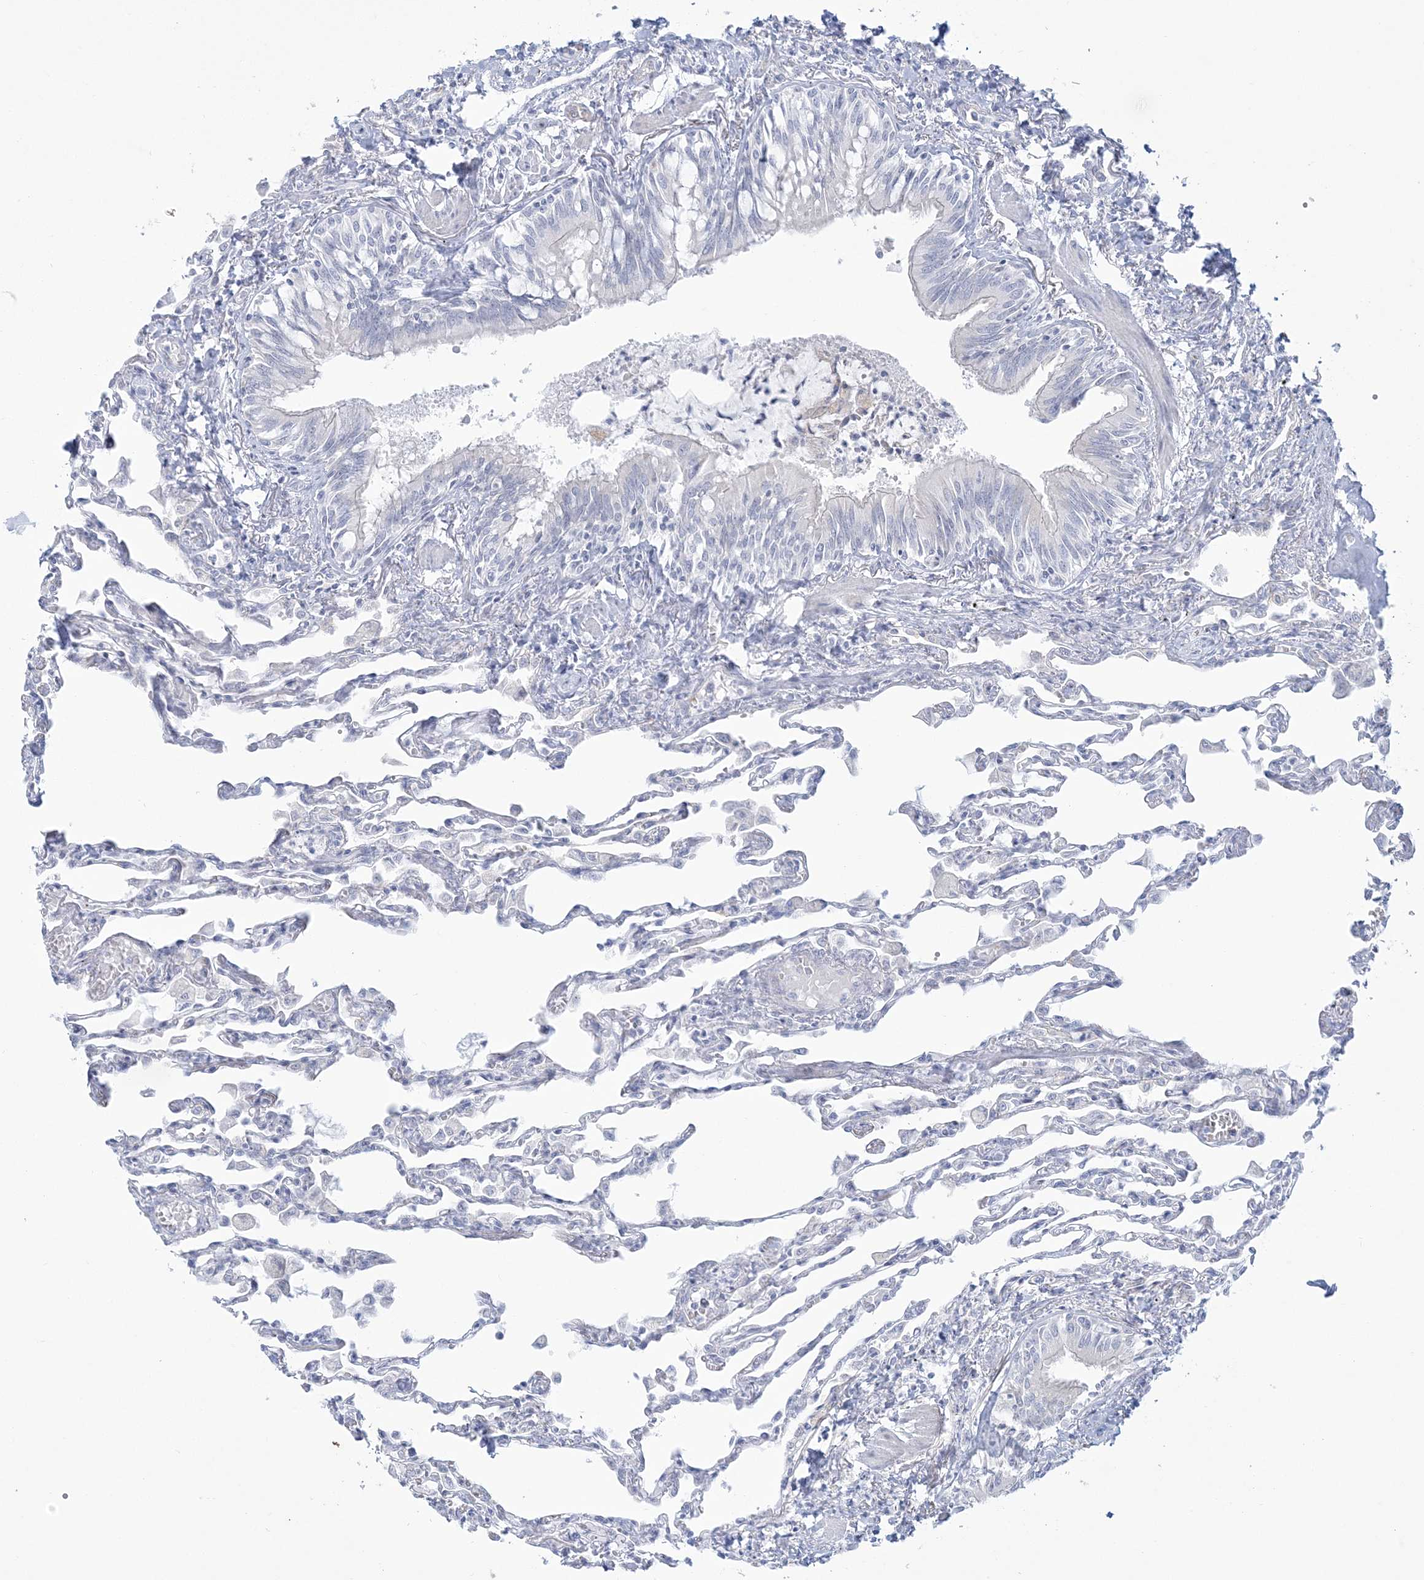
{"staining": {"intensity": "negative", "quantity": "none", "location": "none"}, "tissue": "lung", "cell_type": "Alveolar cells", "image_type": "normal", "snomed": [{"axis": "morphology", "description": "Normal tissue, NOS"}, {"axis": "topography", "description": "Bronchus"}, {"axis": "topography", "description": "Lung"}], "caption": "The micrograph exhibits no significant staining in alveolar cells of lung. The staining was performed using DAB (3,3'-diaminobenzidine) to visualize the protein expression in brown, while the nuclei were stained in blue with hematoxylin (Magnification: 20x).", "gene": "ENSG00000288637", "patient": {"sex": "female", "age": 49}}